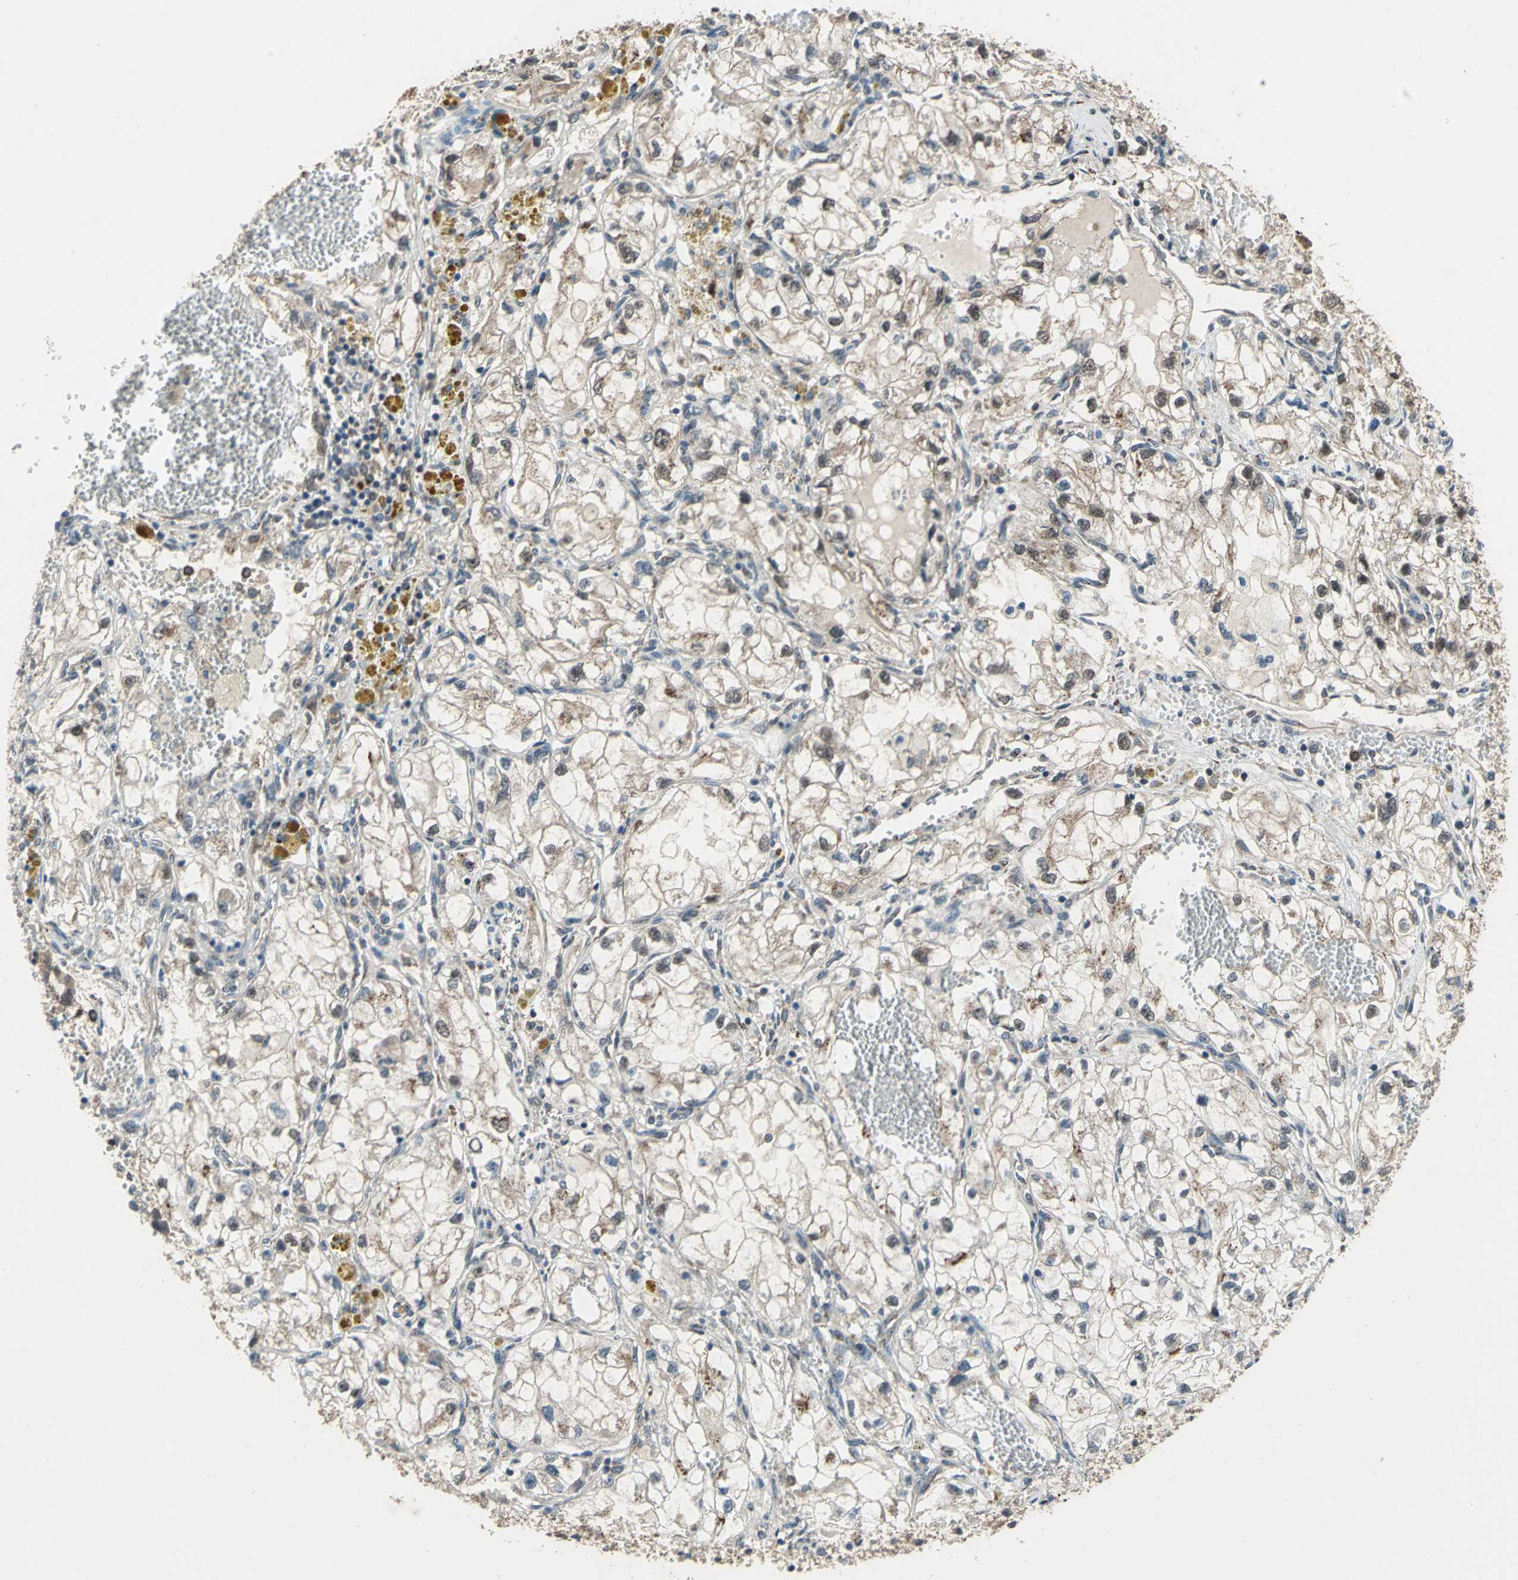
{"staining": {"intensity": "moderate", "quantity": ">75%", "location": "cytoplasmic/membranous,nuclear"}, "tissue": "renal cancer", "cell_type": "Tumor cells", "image_type": "cancer", "snomed": [{"axis": "morphology", "description": "Adenocarcinoma, NOS"}, {"axis": "topography", "description": "Kidney"}], "caption": "DAB immunohistochemical staining of human renal cancer (adenocarcinoma) demonstrates moderate cytoplasmic/membranous and nuclear protein staining in about >75% of tumor cells.", "gene": "NFKBIE", "patient": {"sex": "female", "age": 70}}